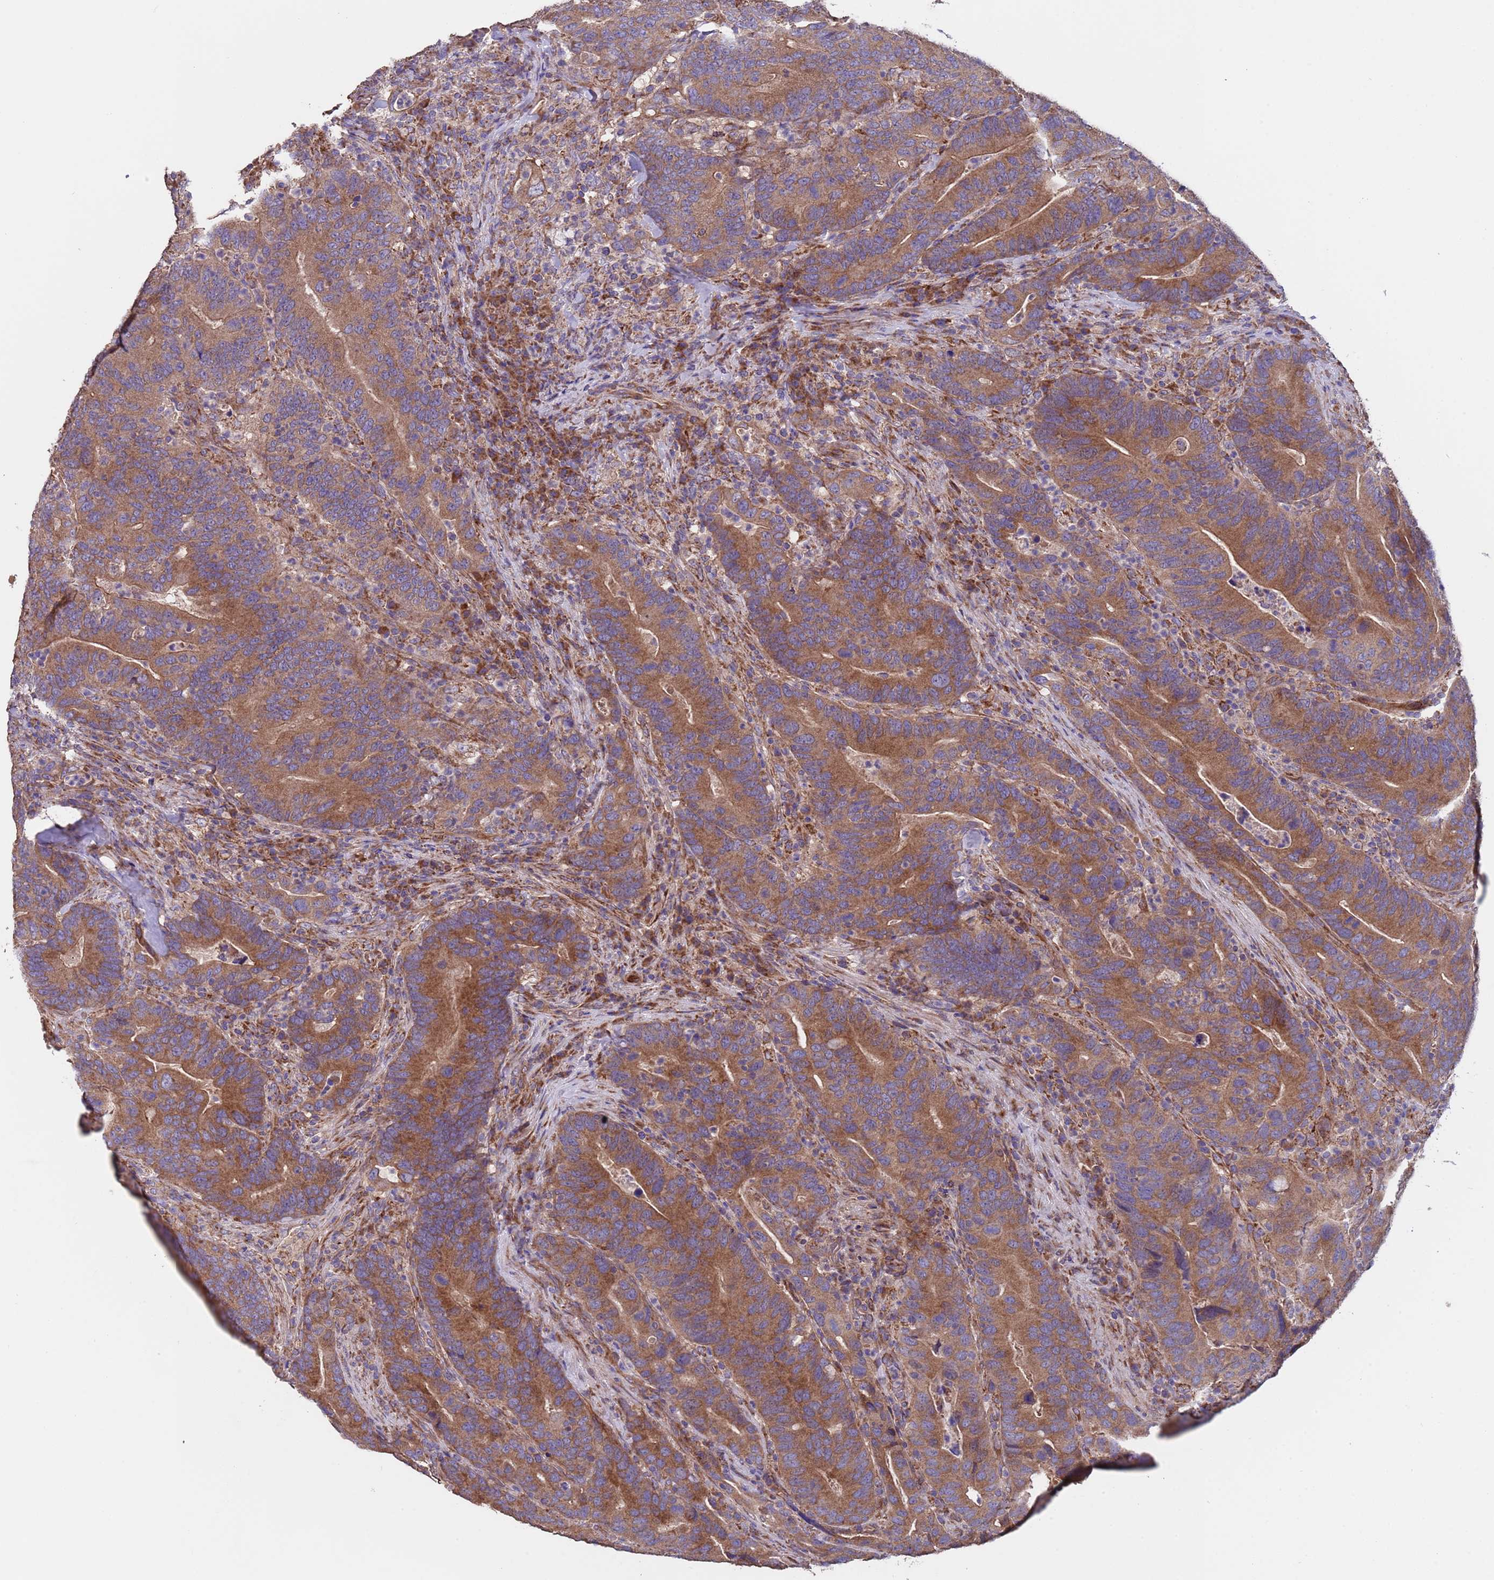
{"staining": {"intensity": "strong", "quantity": ">75%", "location": "cytoplasmic/membranous"}, "tissue": "colorectal cancer", "cell_type": "Tumor cells", "image_type": "cancer", "snomed": [{"axis": "morphology", "description": "Adenocarcinoma, NOS"}, {"axis": "topography", "description": "Colon"}], "caption": "Protein expression by immunohistochemistry (IHC) exhibits strong cytoplasmic/membranous staining in approximately >75% of tumor cells in colorectal cancer (adenocarcinoma).", "gene": "EEF1AKMT1", "patient": {"sex": "female", "age": 66}}